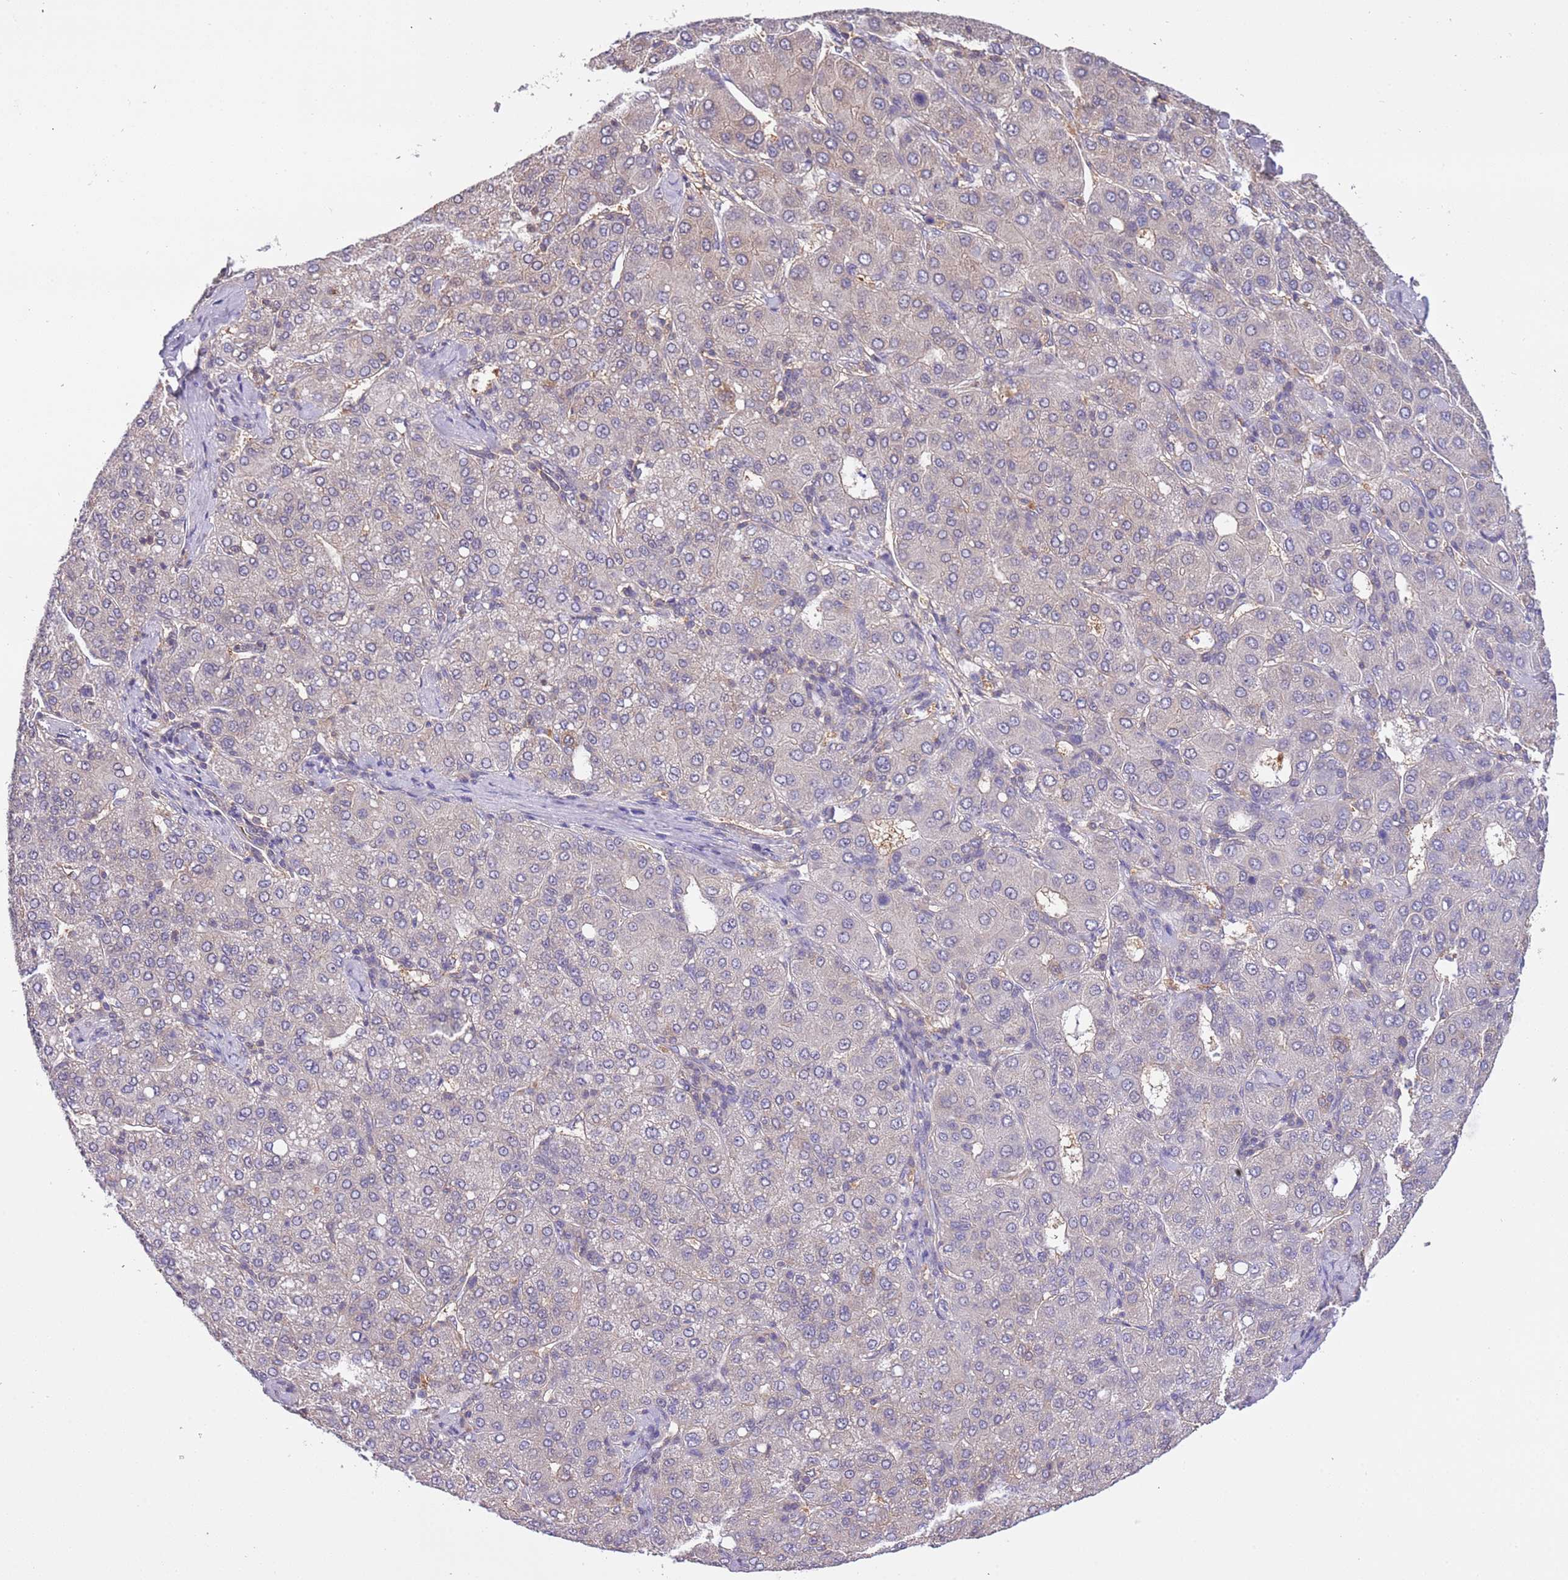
{"staining": {"intensity": "negative", "quantity": "none", "location": "none"}, "tissue": "liver cancer", "cell_type": "Tumor cells", "image_type": "cancer", "snomed": [{"axis": "morphology", "description": "Carcinoma, Hepatocellular, NOS"}, {"axis": "topography", "description": "Liver"}], "caption": "Human liver hepatocellular carcinoma stained for a protein using IHC shows no expression in tumor cells.", "gene": "STIP1", "patient": {"sex": "male", "age": 65}}